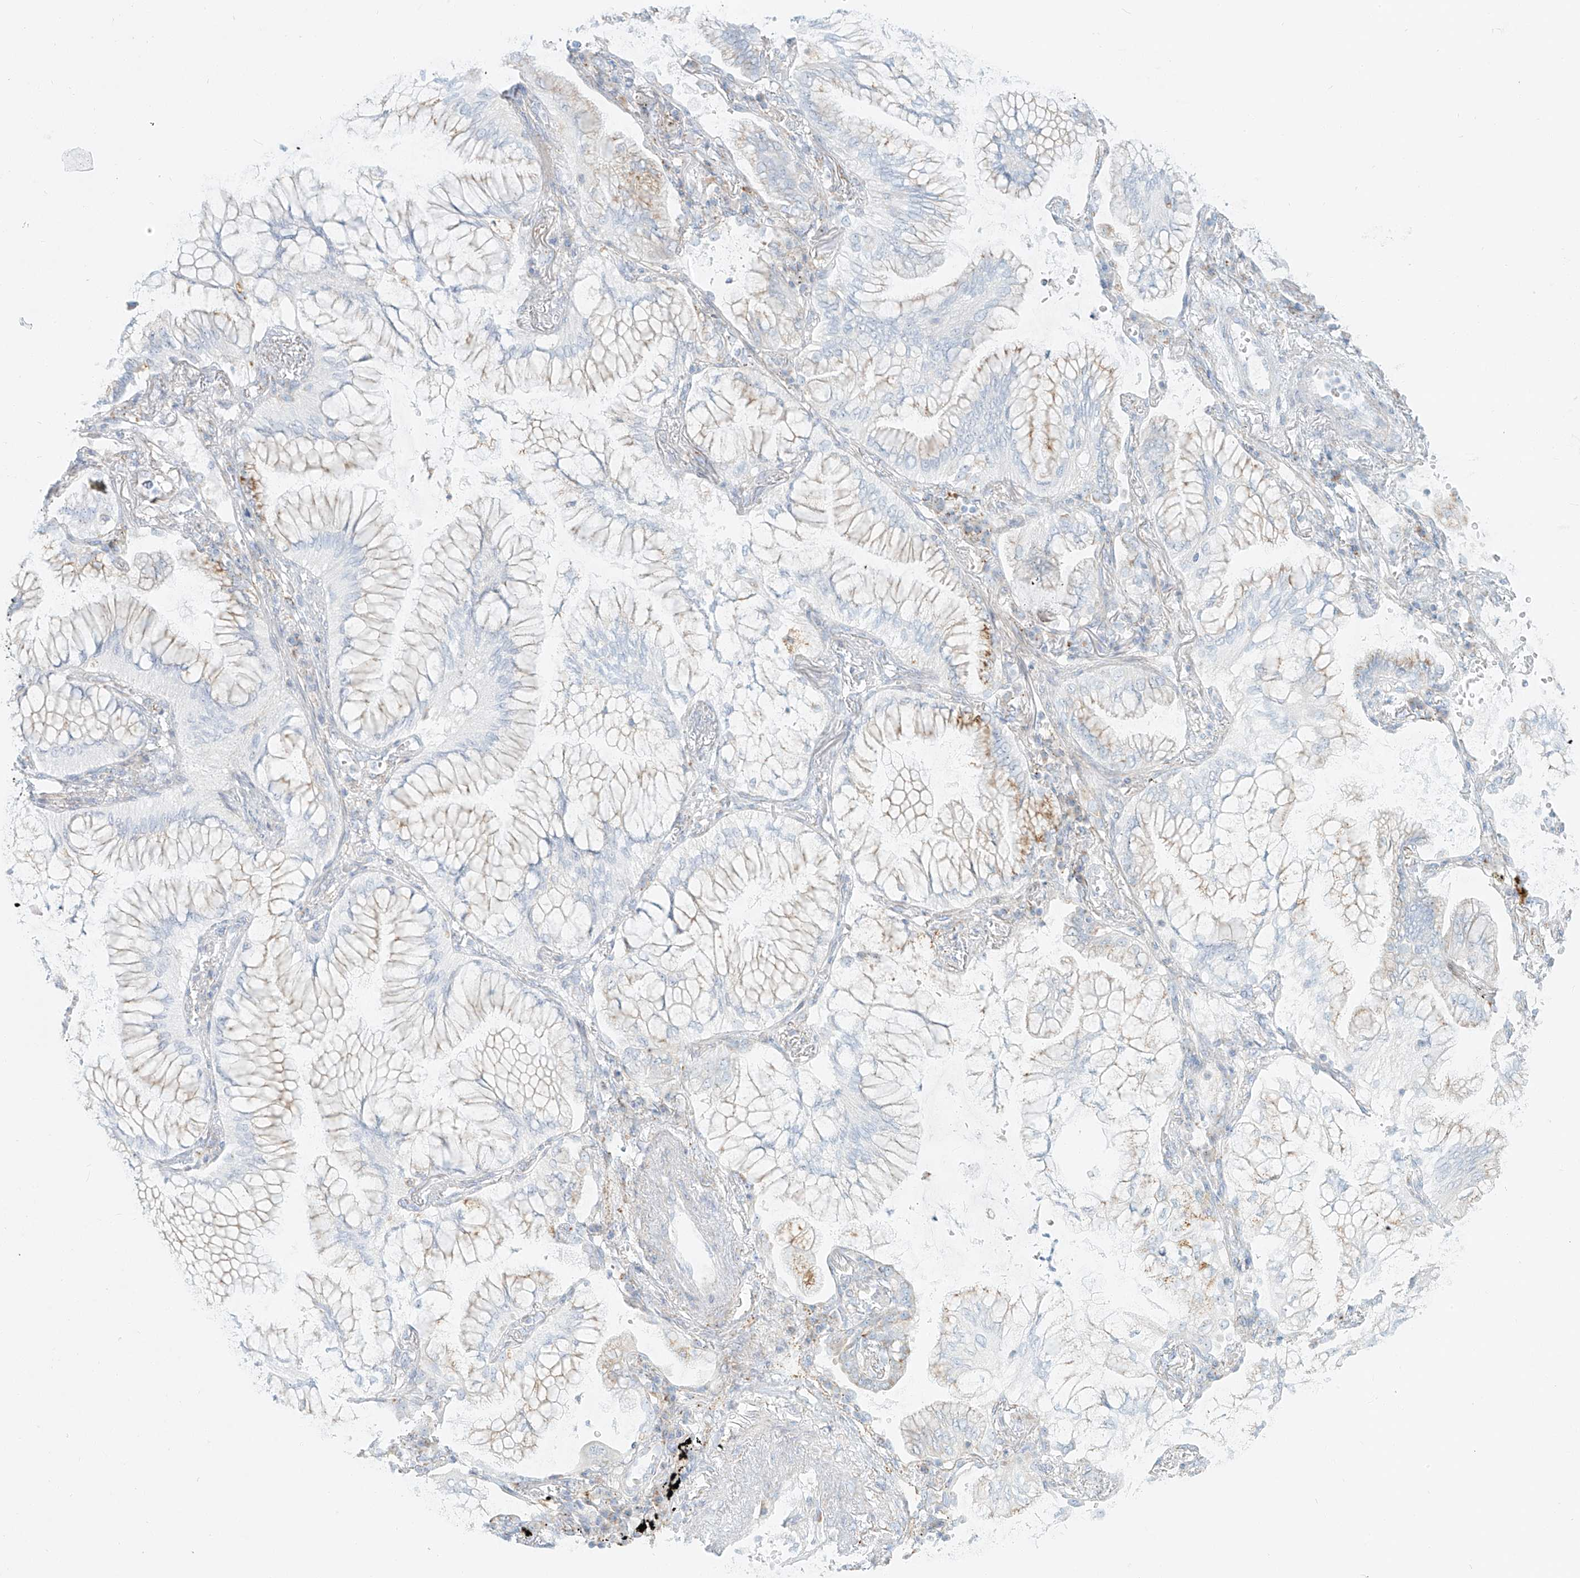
{"staining": {"intensity": "negative", "quantity": "none", "location": "none"}, "tissue": "lung cancer", "cell_type": "Tumor cells", "image_type": "cancer", "snomed": [{"axis": "morphology", "description": "Adenocarcinoma, NOS"}, {"axis": "topography", "description": "Lung"}], "caption": "This is a histopathology image of immunohistochemistry (IHC) staining of lung cancer (adenocarcinoma), which shows no staining in tumor cells.", "gene": "SLC35F6", "patient": {"sex": "female", "age": 70}}